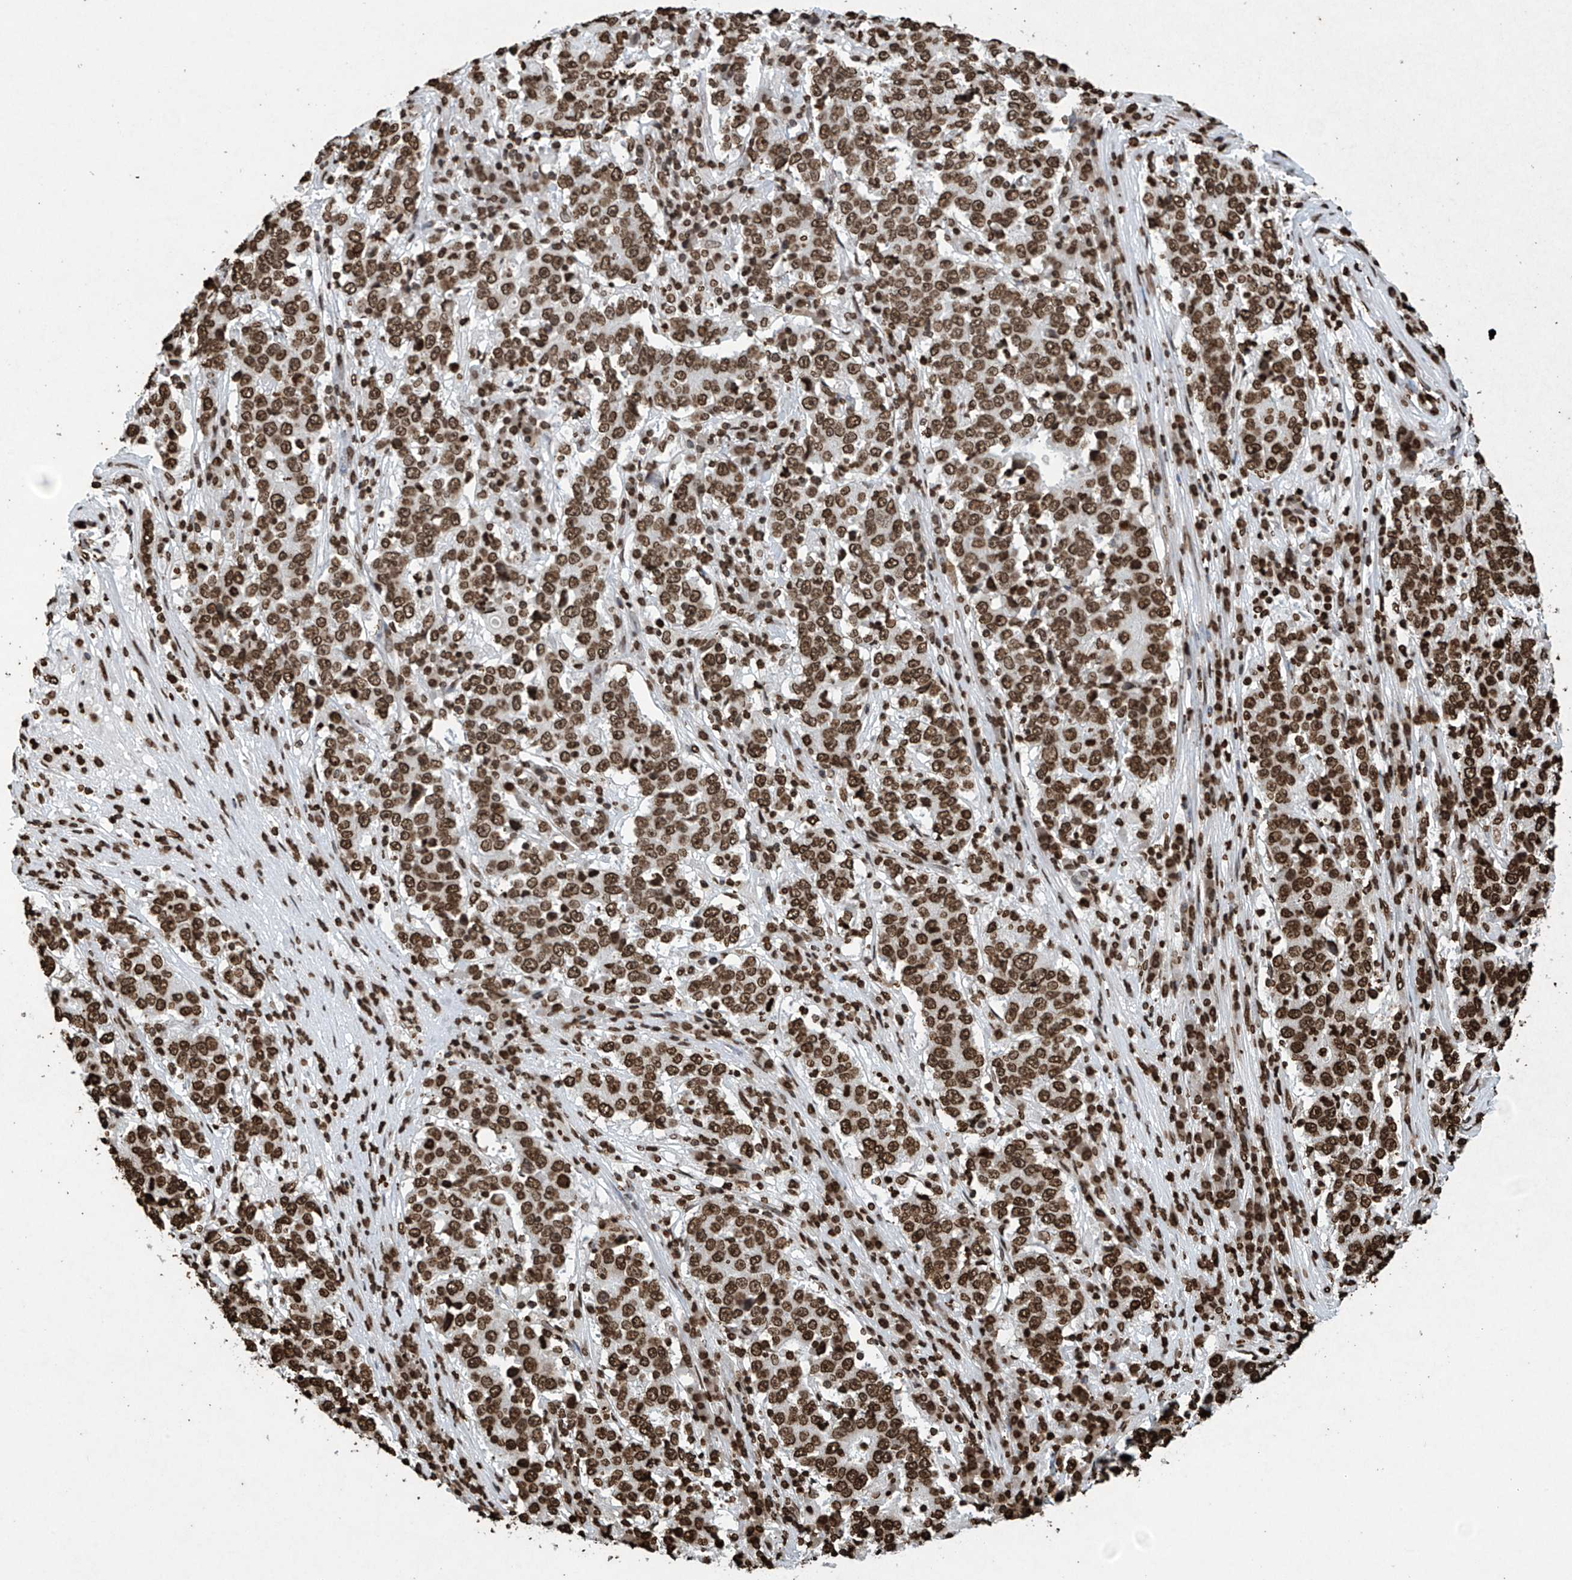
{"staining": {"intensity": "strong", "quantity": ">75%", "location": "nuclear"}, "tissue": "stomach cancer", "cell_type": "Tumor cells", "image_type": "cancer", "snomed": [{"axis": "morphology", "description": "Adenocarcinoma, NOS"}, {"axis": "topography", "description": "Stomach"}], "caption": "Stomach adenocarcinoma stained with DAB (3,3'-diaminobenzidine) IHC displays high levels of strong nuclear expression in approximately >75% of tumor cells.", "gene": "H3-3A", "patient": {"sex": "male", "age": 59}}